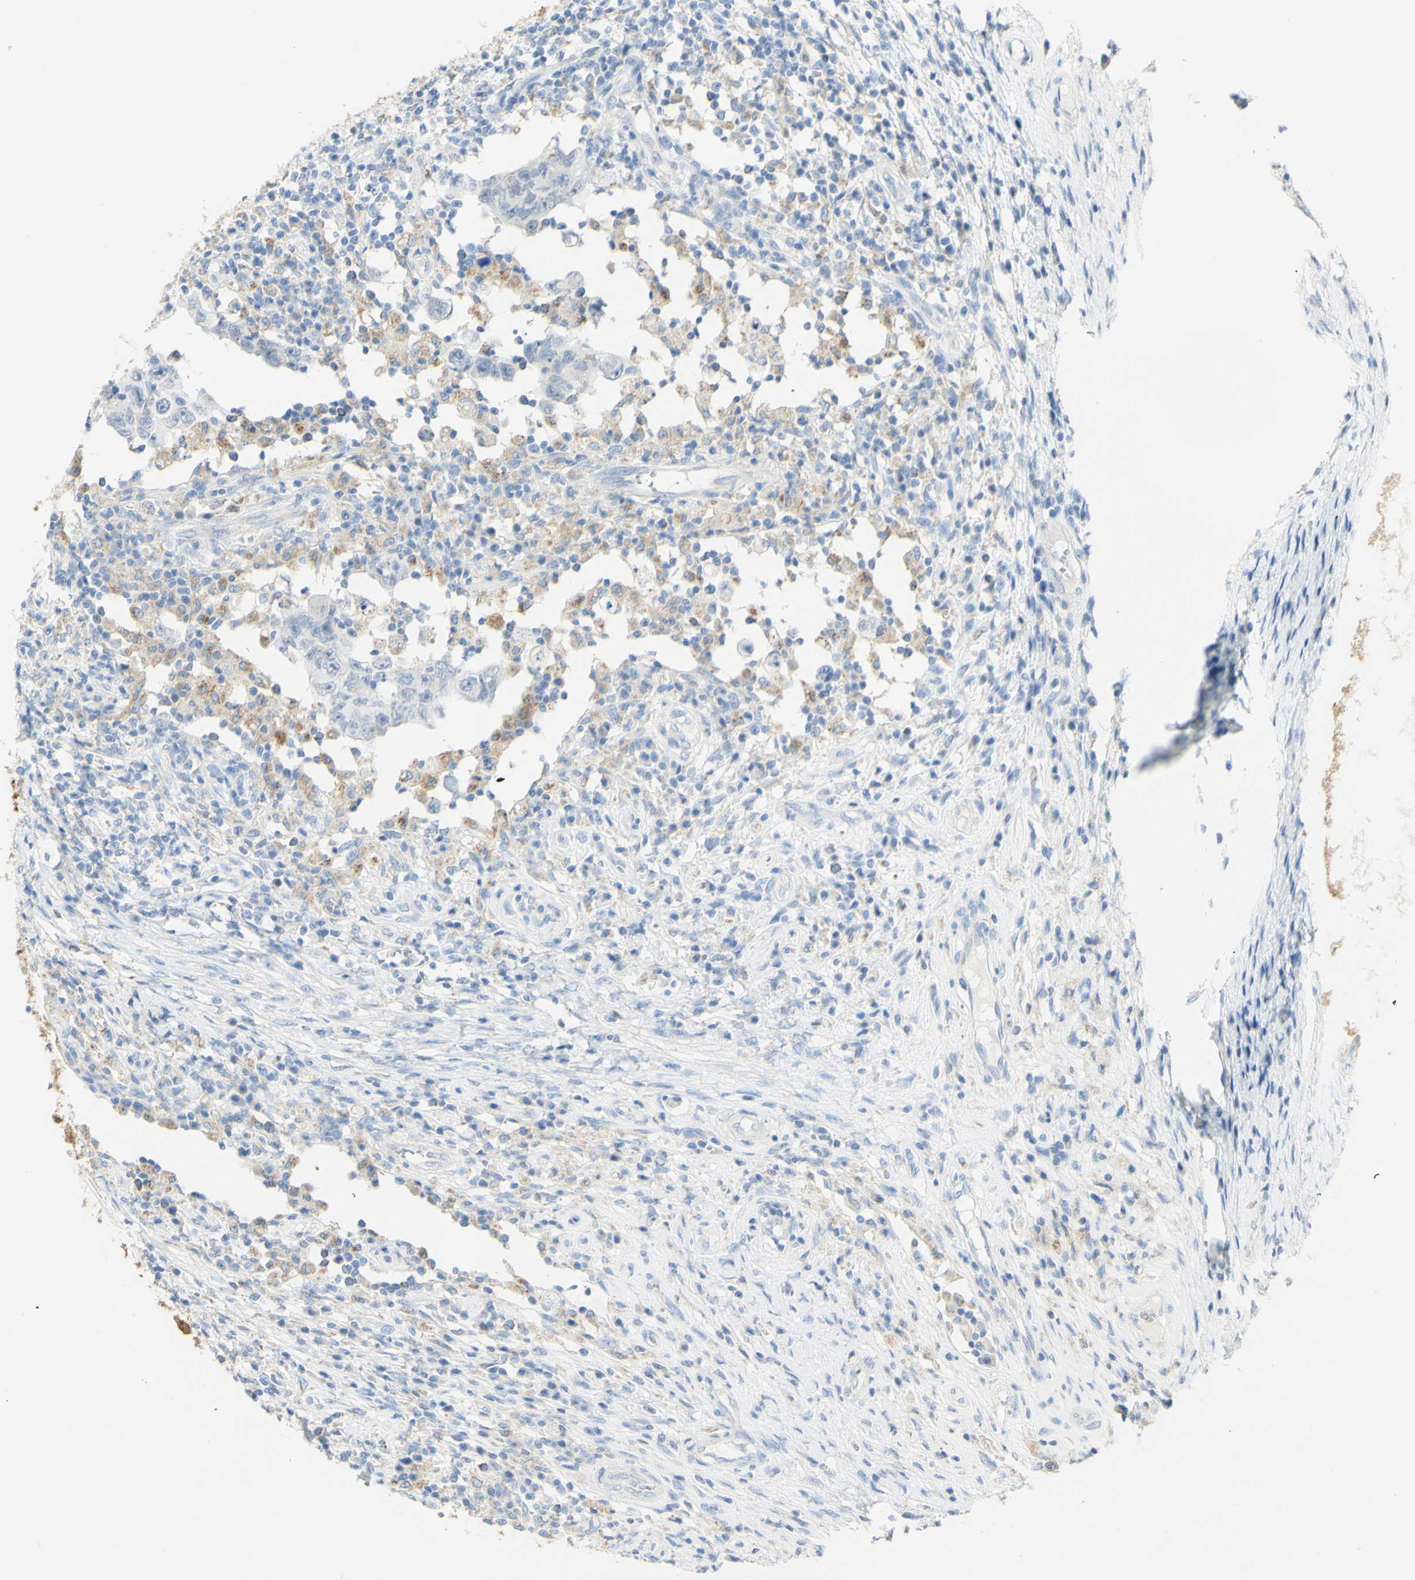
{"staining": {"intensity": "weak", "quantity": "<25%", "location": "cytoplasmic/membranous"}, "tissue": "testis cancer", "cell_type": "Tumor cells", "image_type": "cancer", "snomed": [{"axis": "morphology", "description": "Carcinoma, Embryonal, NOS"}, {"axis": "topography", "description": "Testis"}], "caption": "Immunohistochemistry histopathology image of neoplastic tissue: testis embryonal carcinoma stained with DAB (3,3'-diaminobenzidine) demonstrates no significant protein expression in tumor cells.", "gene": "TSPAN1", "patient": {"sex": "male", "age": 26}}